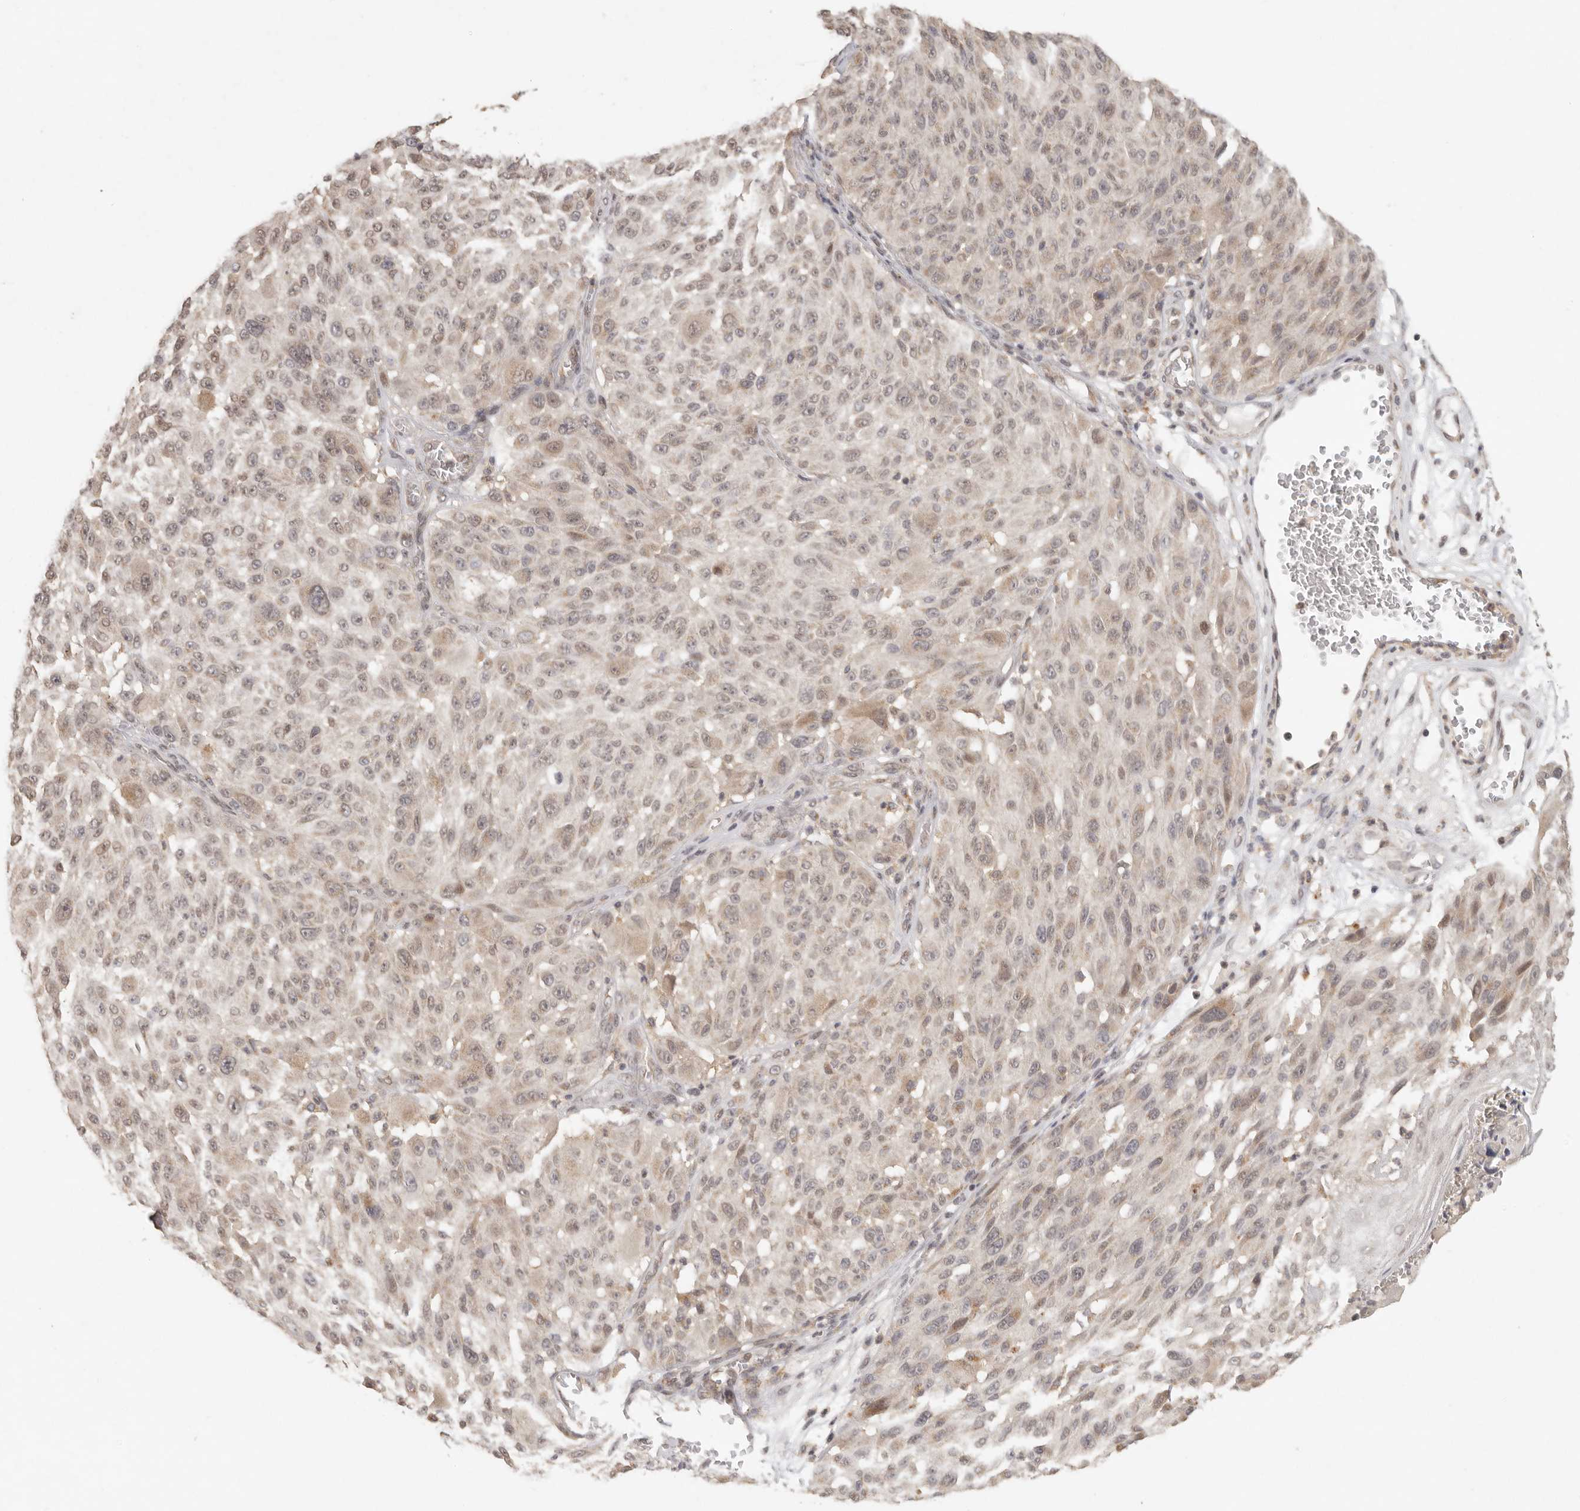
{"staining": {"intensity": "negative", "quantity": "none", "location": "none"}, "tissue": "melanoma", "cell_type": "Tumor cells", "image_type": "cancer", "snomed": [{"axis": "morphology", "description": "Malignant melanoma, NOS"}, {"axis": "topography", "description": "Skin"}], "caption": "Immunohistochemical staining of human malignant melanoma exhibits no significant staining in tumor cells.", "gene": "LRRC75A", "patient": {"sex": "male", "age": 83}}